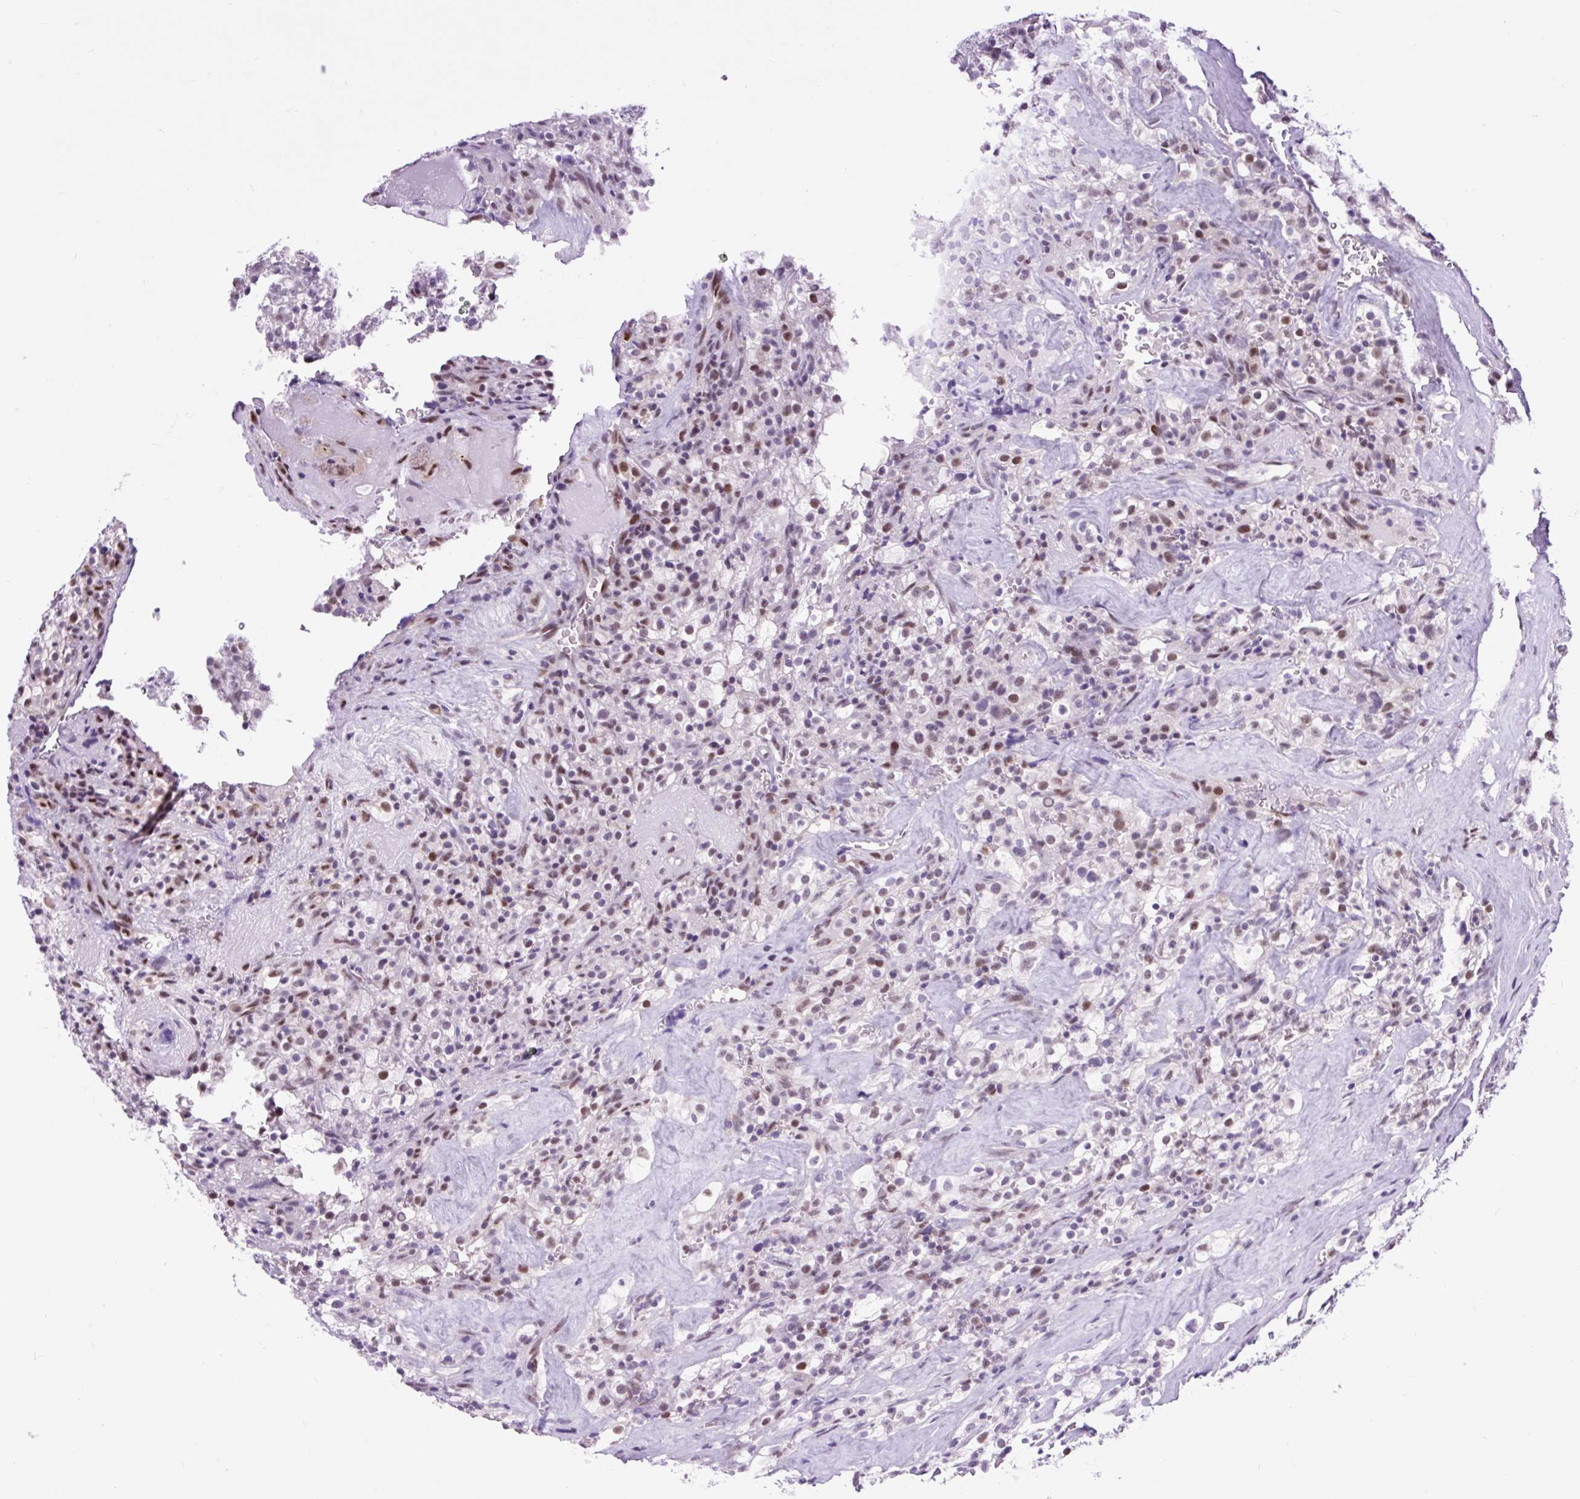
{"staining": {"intensity": "weak", "quantity": "25%-75%", "location": "nuclear"}, "tissue": "renal cancer", "cell_type": "Tumor cells", "image_type": "cancer", "snomed": [{"axis": "morphology", "description": "Adenocarcinoma, NOS"}, {"axis": "topography", "description": "Kidney"}], "caption": "This image demonstrates IHC staining of renal adenocarcinoma, with low weak nuclear staining in approximately 25%-75% of tumor cells.", "gene": "CLK2", "patient": {"sex": "female", "age": 74}}